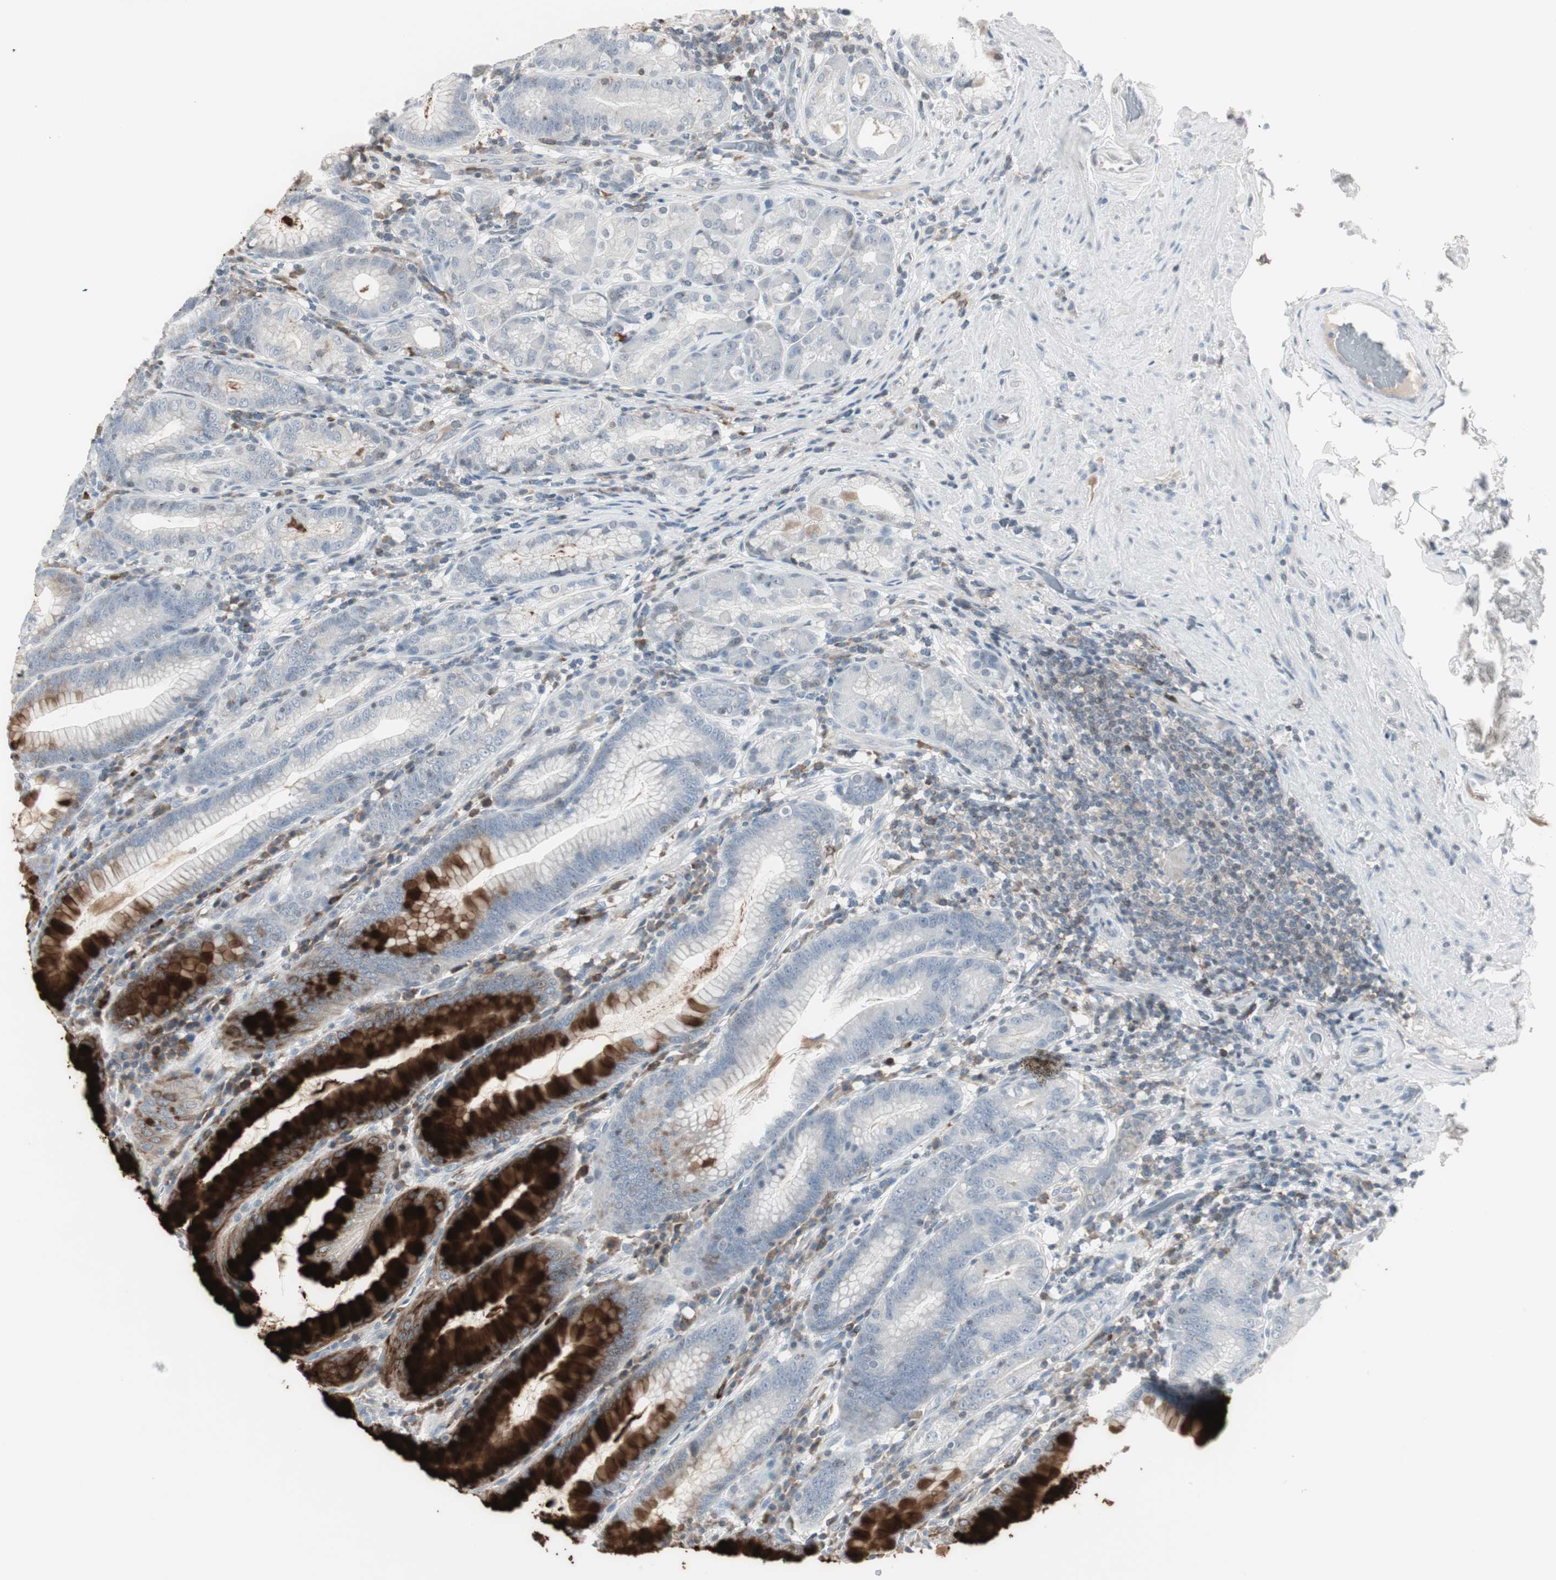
{"staining": {"intensity": "strong", "quantity": "<25%", "location": "cytoplasmic/membranous"}, "tissue": "stomach", "cell_type": "Glandular cells", "image_type": "normal", "snomed": [{"axis": "morphology", "description": "Normal tissue, NOS"}, {"axis": "topography", "description": "Stomach, lower"}], "caption": "The immunohistochemical stain shows strong cytoplasmic/membranous expression in glandular cells of unremarkable stomach. (Stains: DAB in brown, nuclei in blue, Microscopy: brightfield microscopy at high magnification).", "gene": "MAP4K4", "patient": {"sex": "female", "age": 76}}